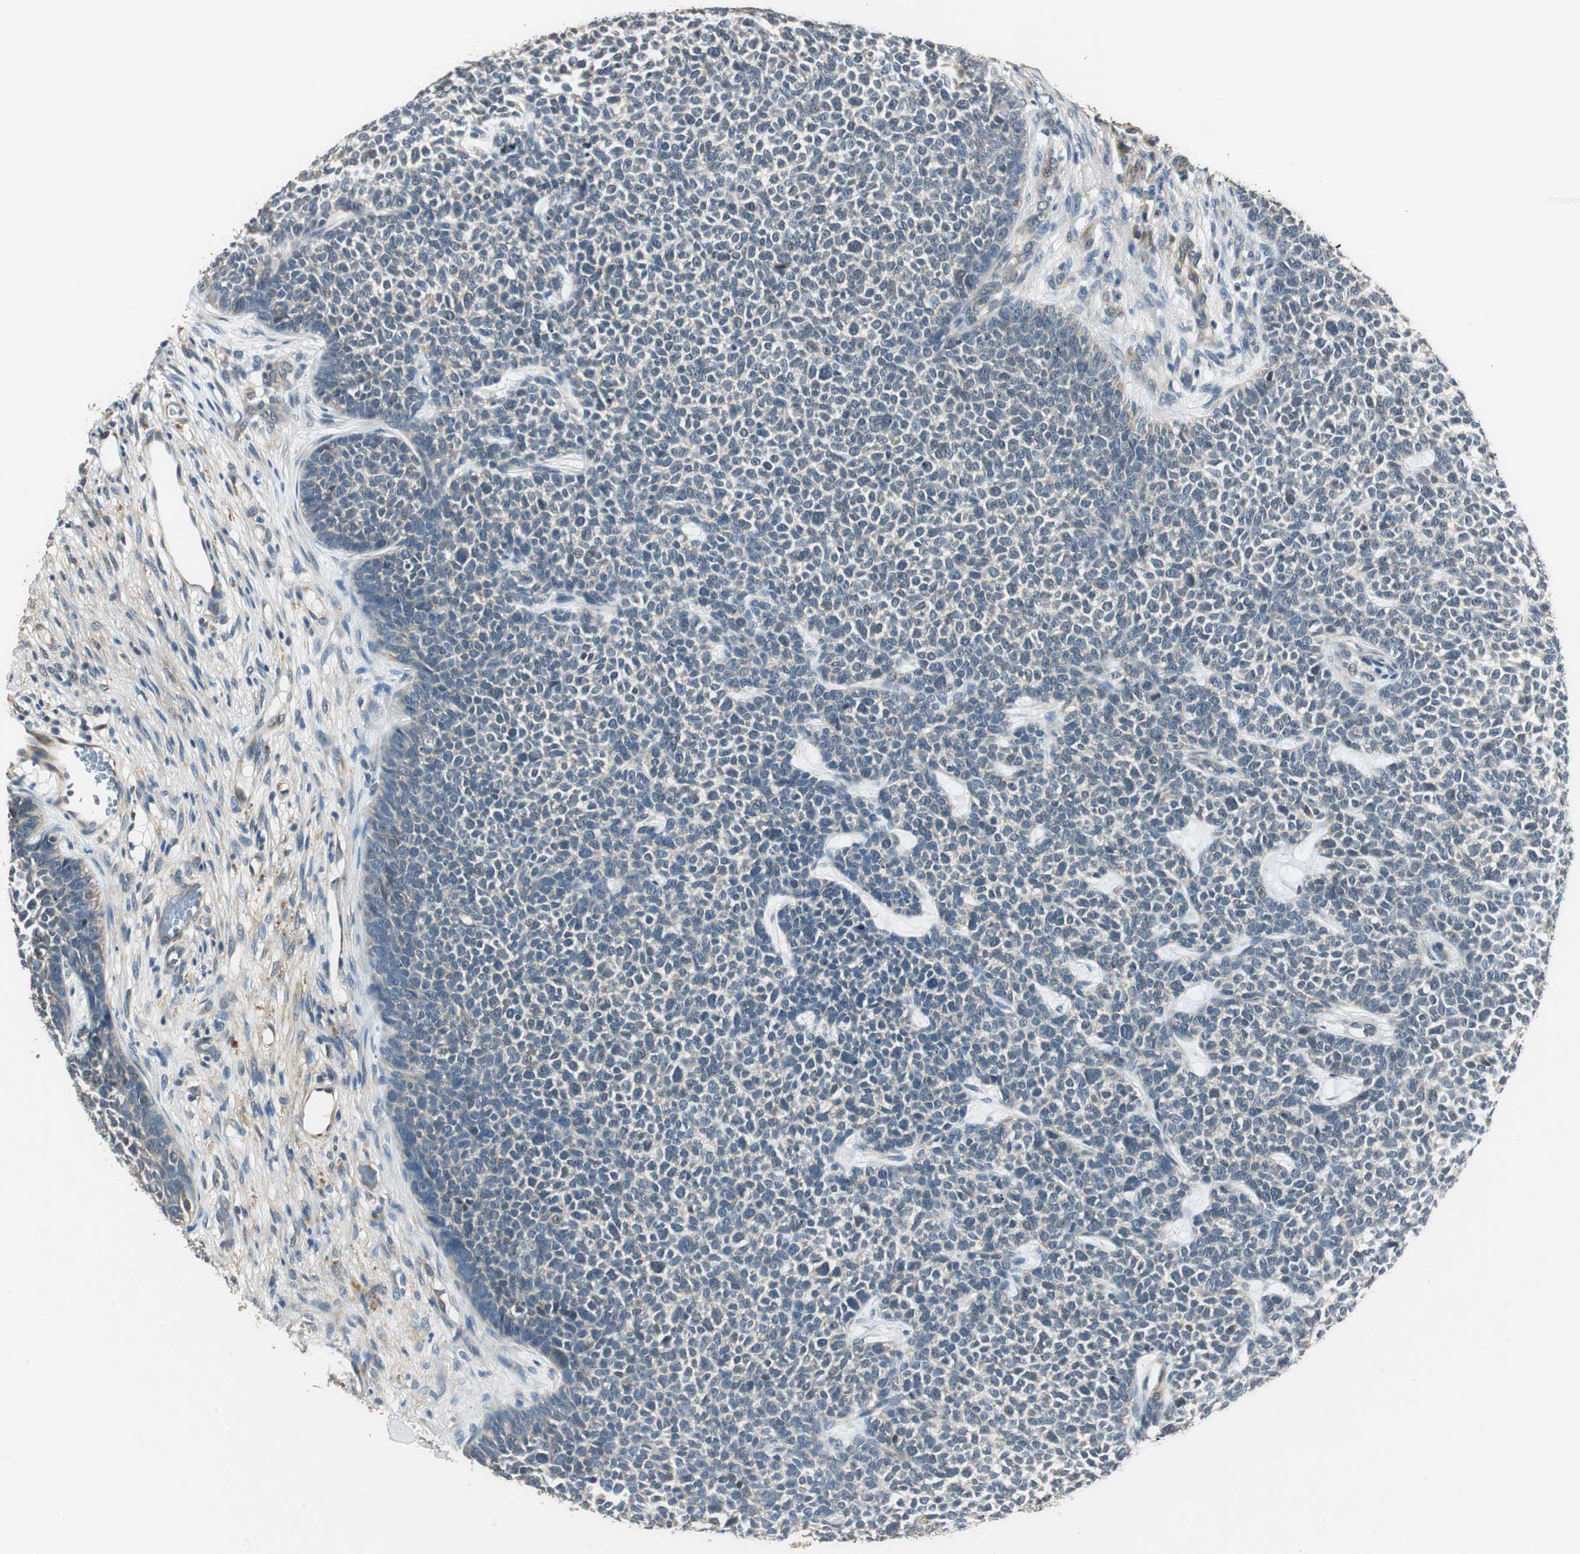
{"staining": {"intensity": "weak", "quantity": "<25%", "location": "cytoplasmic/membranous"}, "tissue": "skin cancer", "cell_type": "Tumor cells", "image_type": "cancer", "snomed": [{"axis": "morphology", "description": "Basal cell carcinoma"}, {"axis": "topography", "description": "Skin"}], "caption": "Immunohistochemical staining of skin cancer shows no significant expression in tumor cells. (Stains: DAB (3,3'-diaminobenzidine) immunohistochemistry with hematoxylin counter stain, Microscopy: brightfield microscopy at high magnification).", "gene": "PSMB4", "patient": {"sex": "female", "age": 84}}